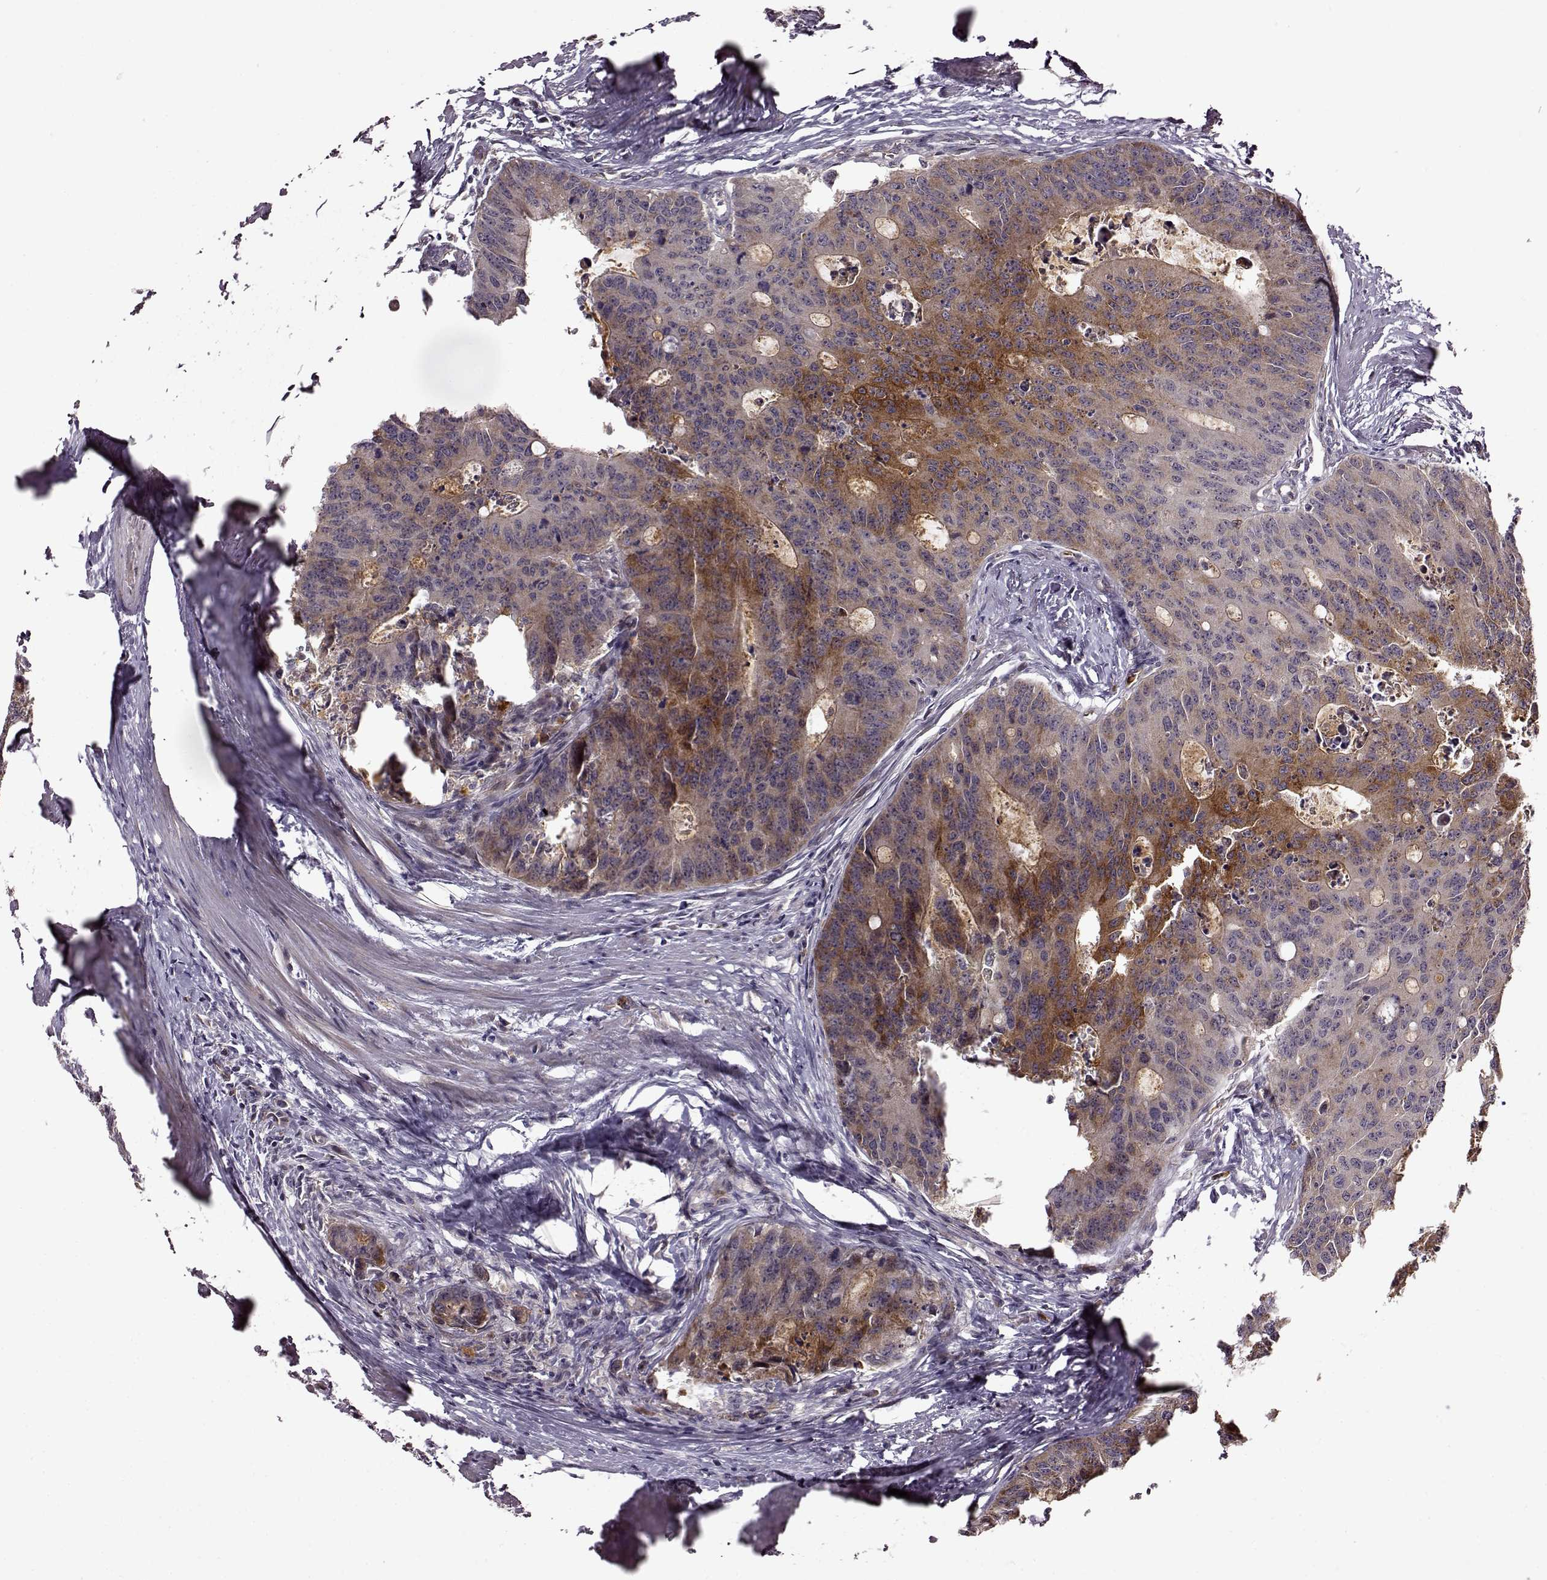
{"staining": {"intensity": "moderate", "quantity": ">75%", "location": "cytoplasmic/membranous"}, "tissue": "colorectal cancer", "cell_type": "Tumor cells", "image_type": "cancer", "snomed": [{"axis": "morphology", "description": "Adenocarcinoma, NOS"}, {"axis": "topography", "description": "Colon"}], "caption": "Immunohistochemical staining of colorectal cancer demonstrates medium levels of moderate cytoplasmic/membranous staining in approximately >75% of tumor cells. Using DAB (3,3'-diaminobenzidine) (brown) and hematoxylin (blue) stains, captured at high magnification using brightfield microscopy.", "gene": "MTSS1", "patient": {"sex": "male", "age": 67}}